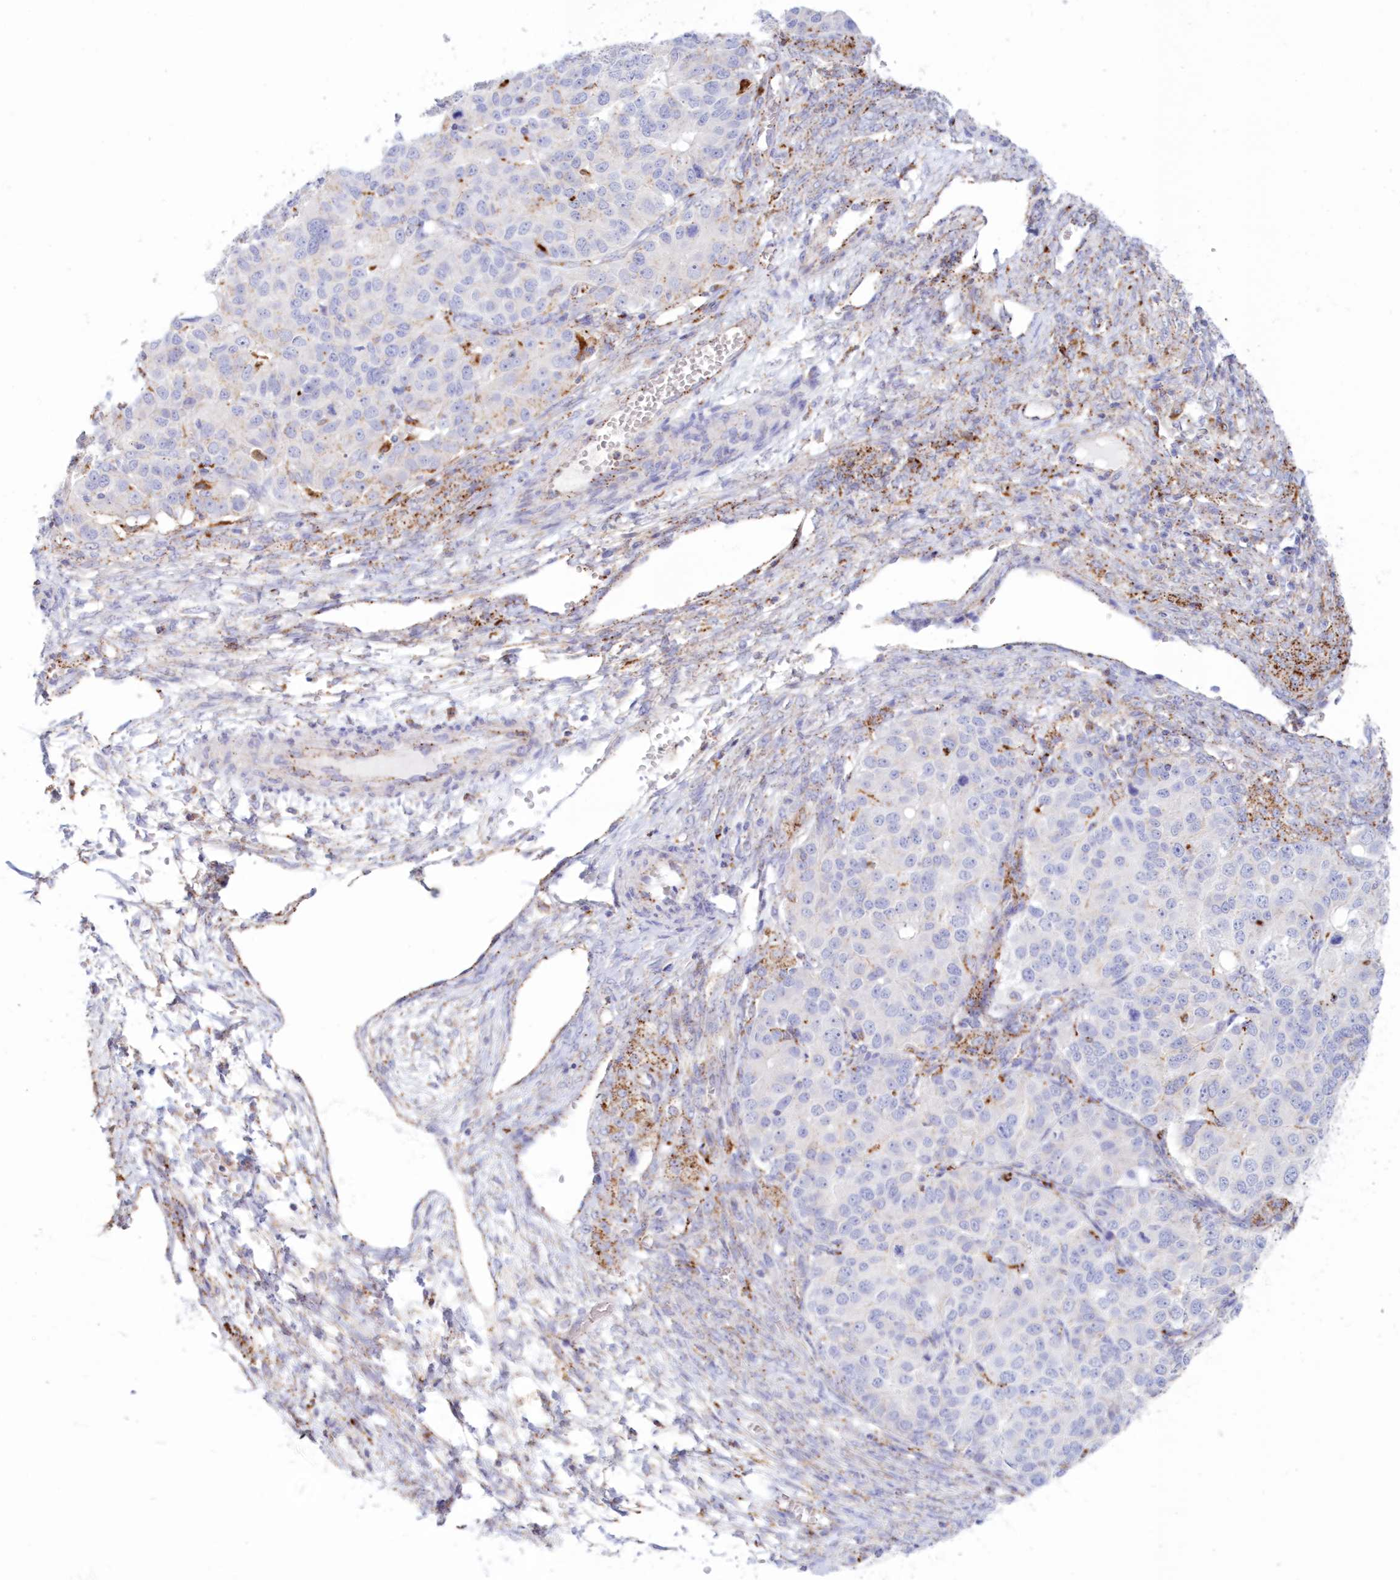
{"staining": {"intensity": "negative", "quantity": "none", "location": "none"}, "tissue": "ovarian cancer", "cell_type": "Tumor cells", "image_type": "cancer", "snomed": [{"axis": "morphology", "description": "Carcinoma, endometroid"}, {"axis": "topography", "description": "Ovary"}], "caption": "This is an immunohistochemistry histopathology image of human endometroid carcinoma (ovarian). There is no expression in tumor cells.", "gene": "TPP1", "patient": {"sex": "female", "age": 51}}